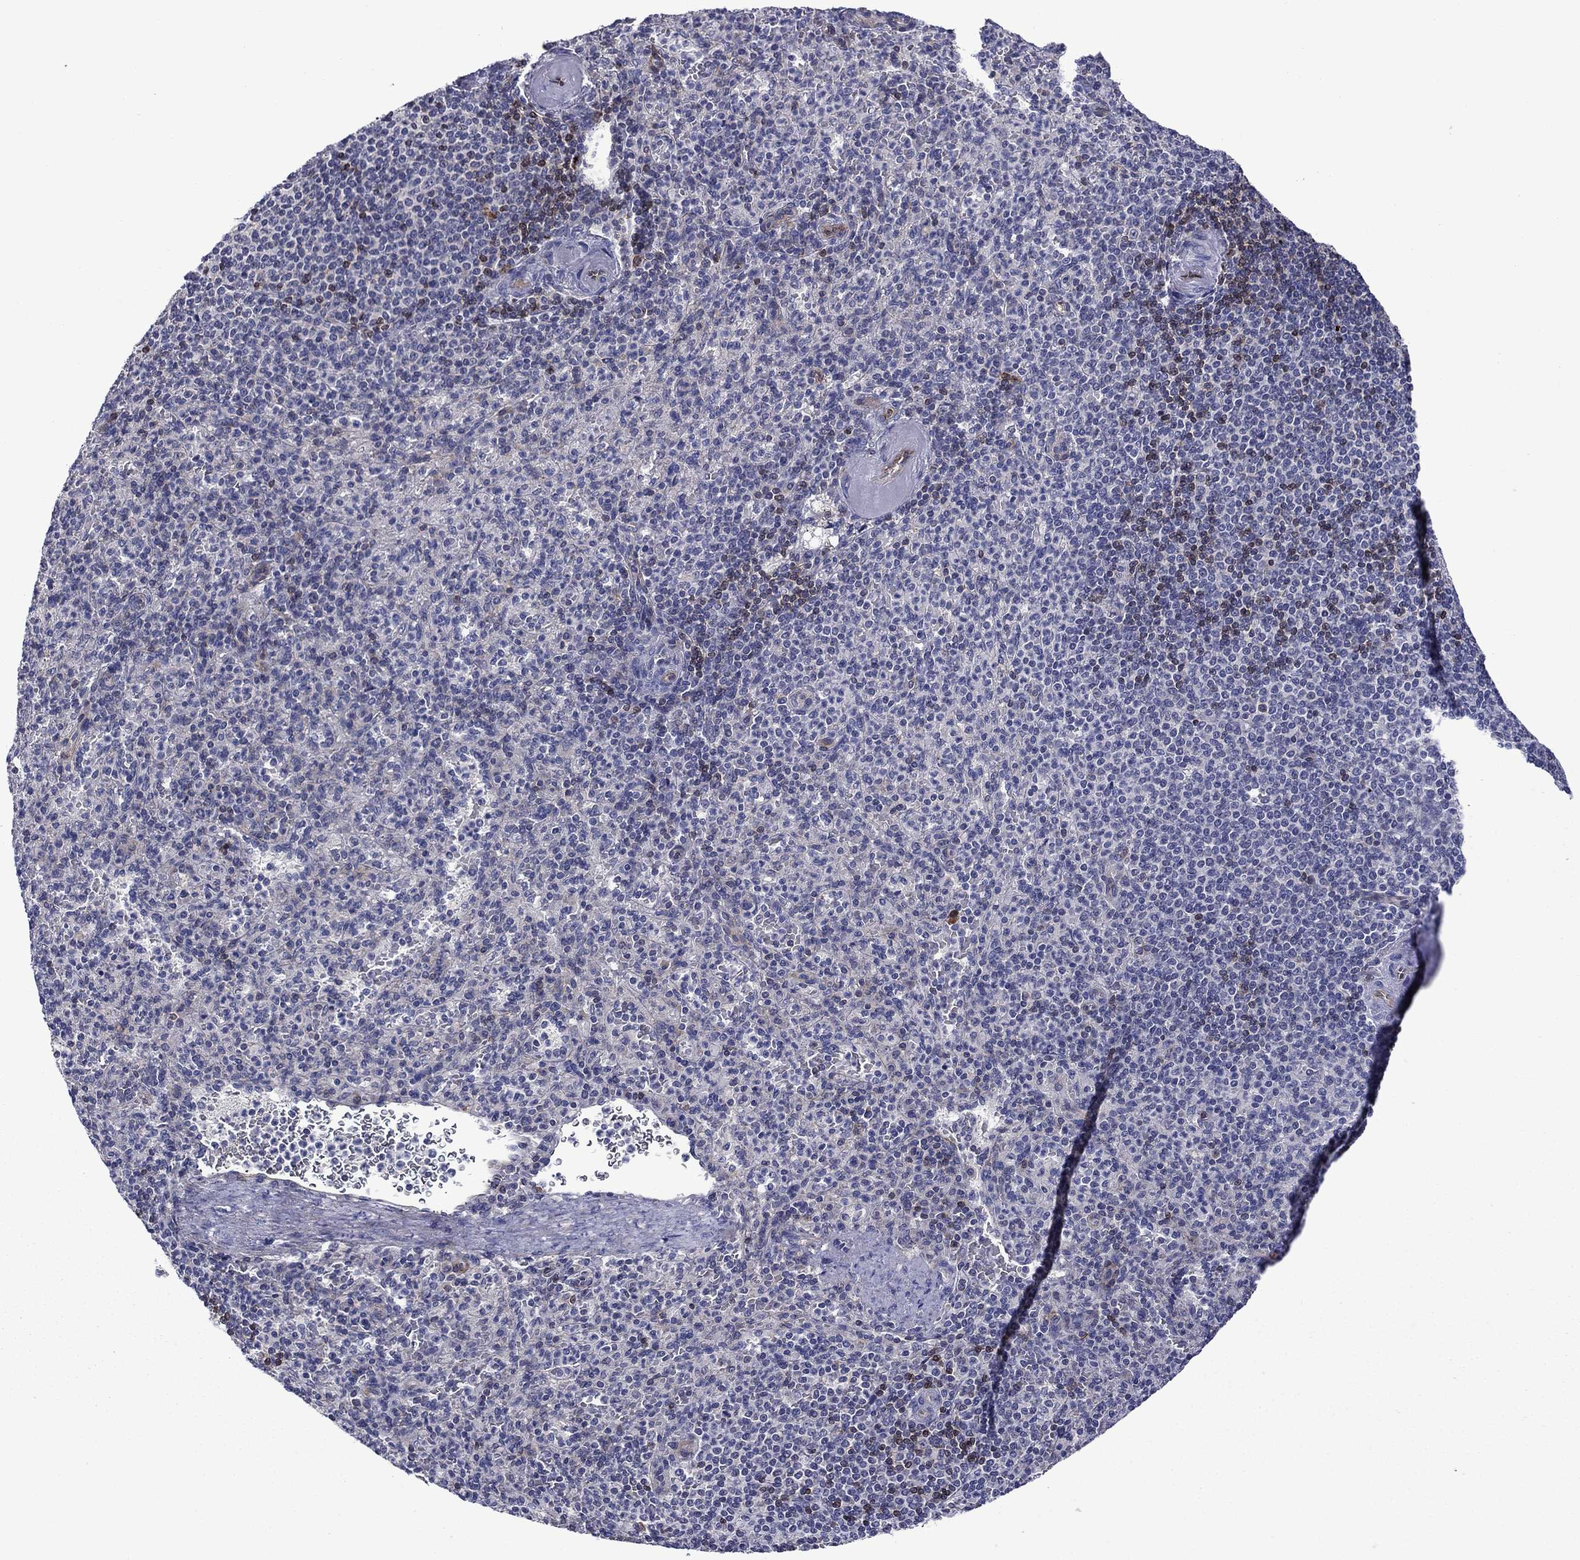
{"staining": {"intensity": "negative", "quantity": "none", "location": "none"}, "tissue": "spleen", "cell_type": "Cells in red pulp", "image_type": "normal", "snomed": [{"axis": "morphology", "description": "Normal tissue, NOS"}, {"axis": "topography", "description": "Spleen"}], "caption": "Immunohistochemistry (IHC) of unremarkable spleen demonstrates no expression in cells in red pulp.", "gene": "LMO7", "patient": {"sex": "female", "age": 74}}